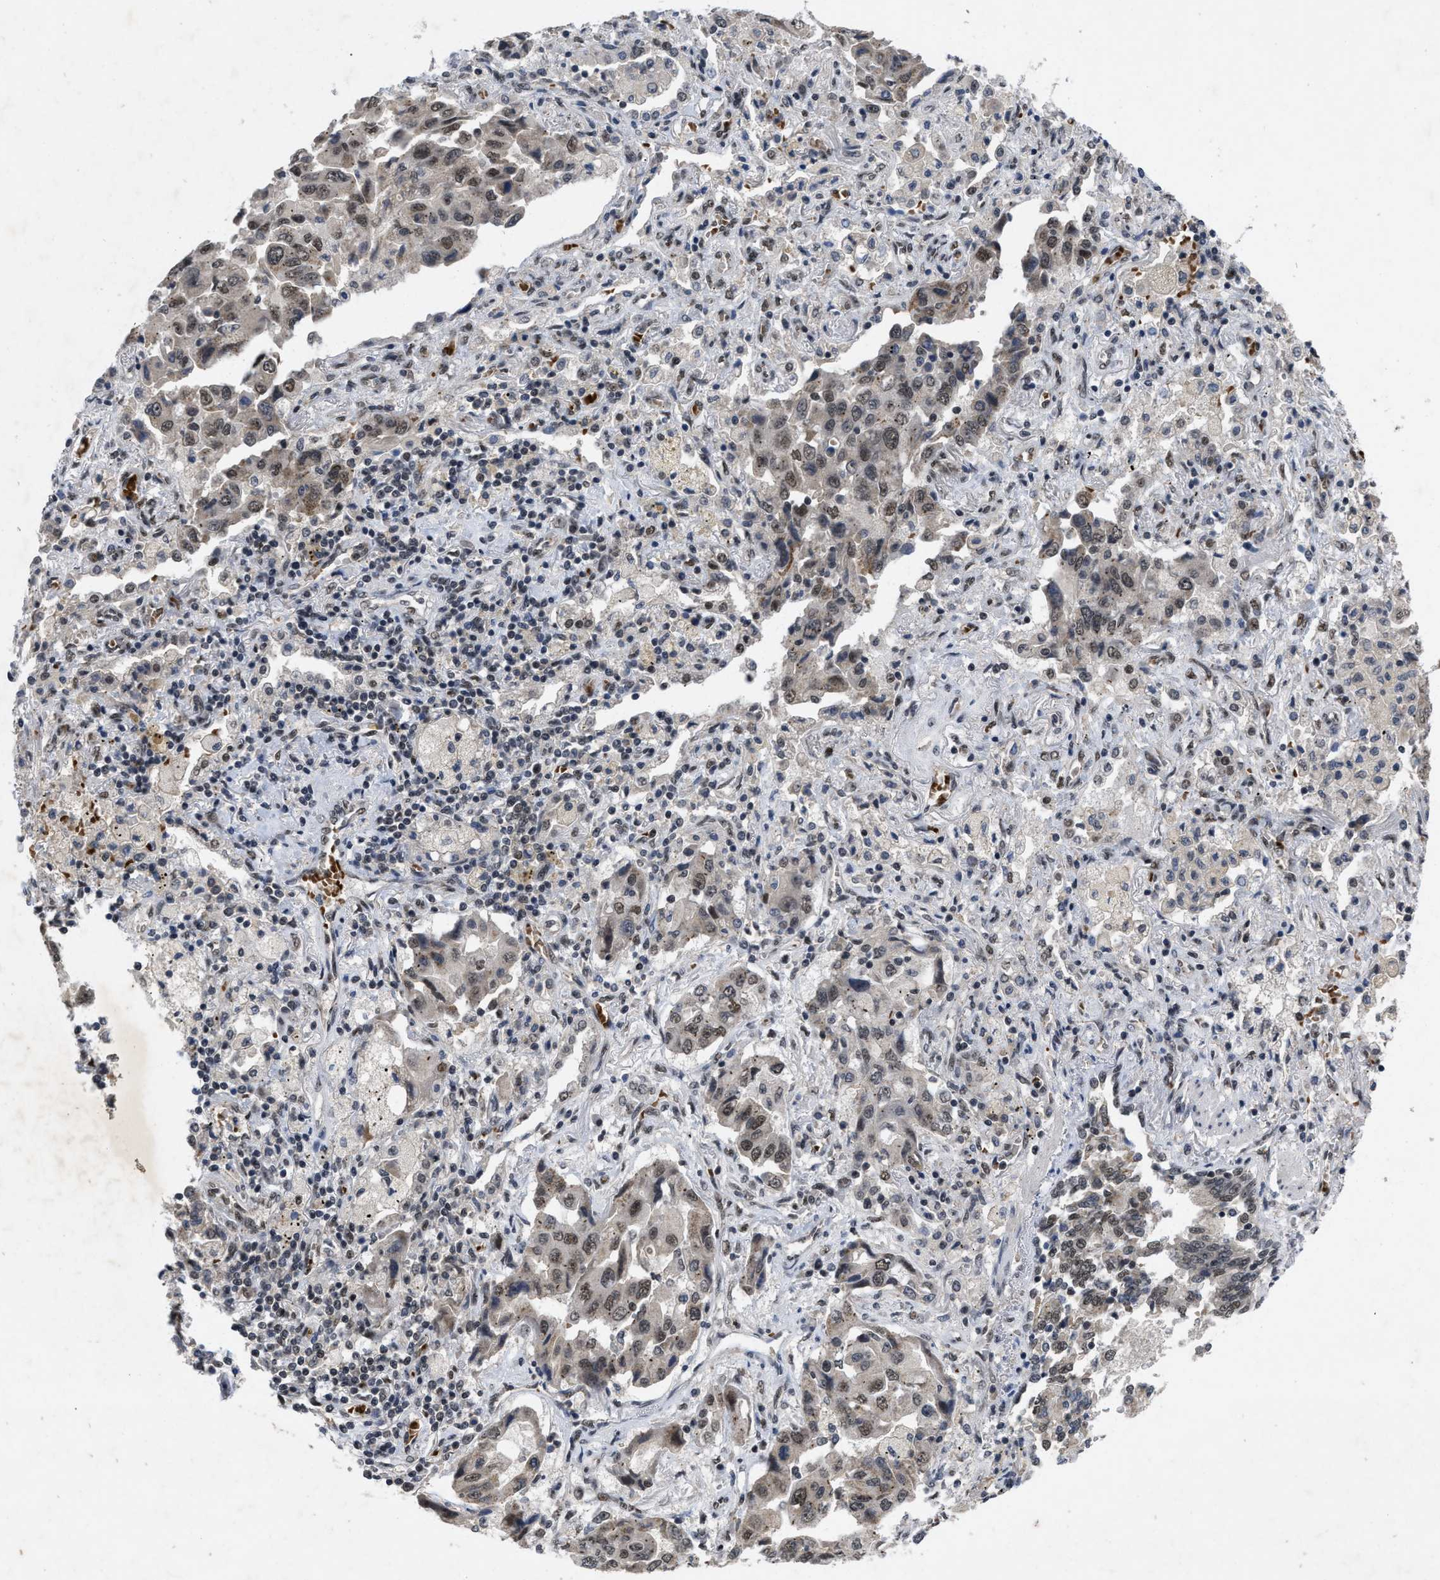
{"staining": {"intensity": "weak", "quantity": ">75%", "location": "nuclear"}, "tissue": "lung cancer", "cell_type": "Tumor cells", "image_type": "cancer", "snomed": [{"axis": "morphology", "description": "Adenocarcinoma, NOS"}, {"axis": "topography", "description": "Lung"}], "caption": "Lung cancer stained with immunohistochemistry (IHC) reveals weak nuclear staining in about >75% of tumor cells.", "gene": "ZNF346", "patient": {"sex": "female", "age": 65}}